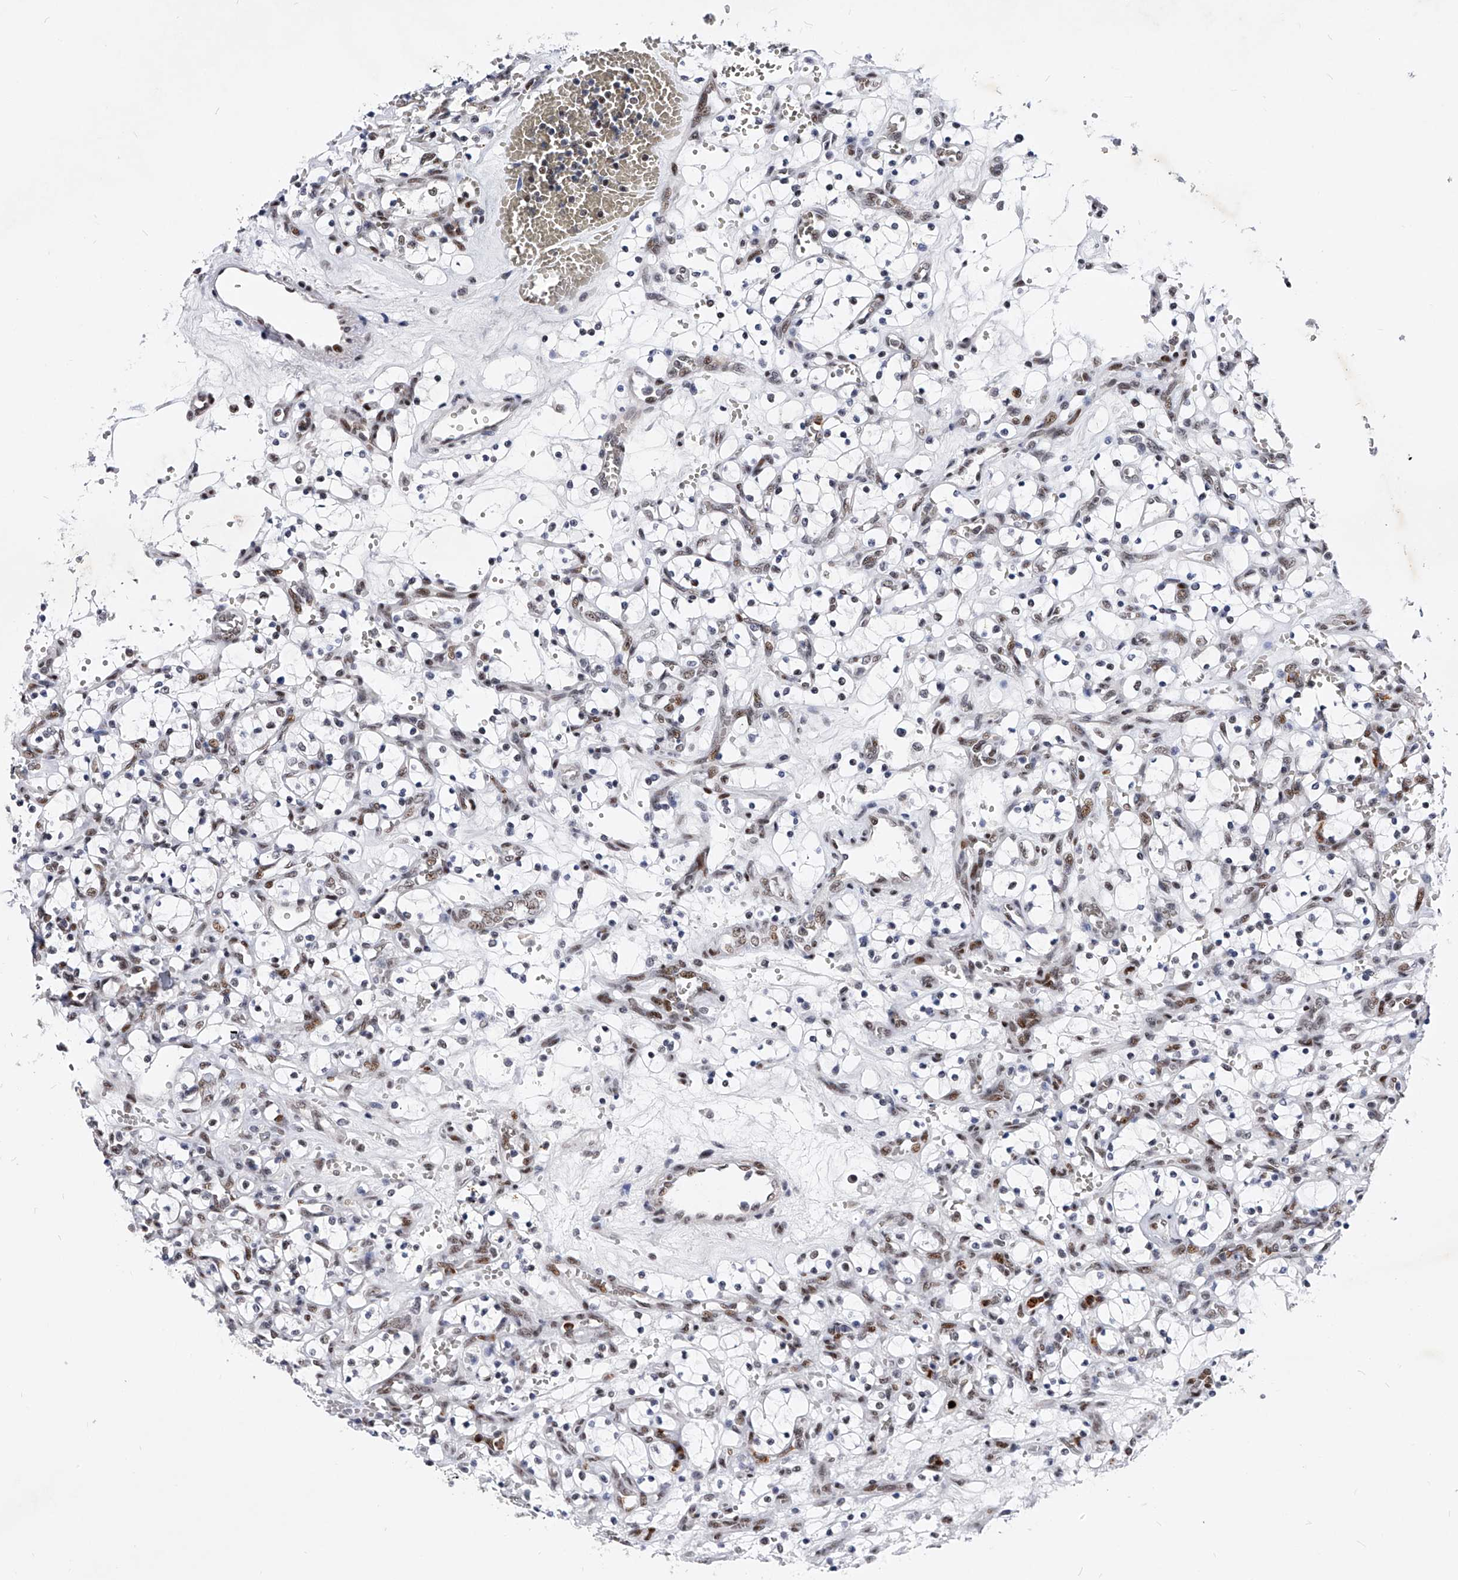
{"staining": {"intensity": "moderate", "quantity": "25%-75%", "location": "nuclear"}, "tissue": "renal cancer", "cell_type": "Tumor cells", "image_type": "cancer", "snomed": [{"axis": "morphology", "description": "Adenocarcinoma, NOS"}, {"axis": "topography", "description": "Kidney"}], "caption": "Brown immunohistochemical staining in human renal adenocarcinoma reveals moderate nuclear positivity in approximately 25%-75% of tumor cells.", "gene": "TESK2", "patient": {"sex": "female", "age": 69}}